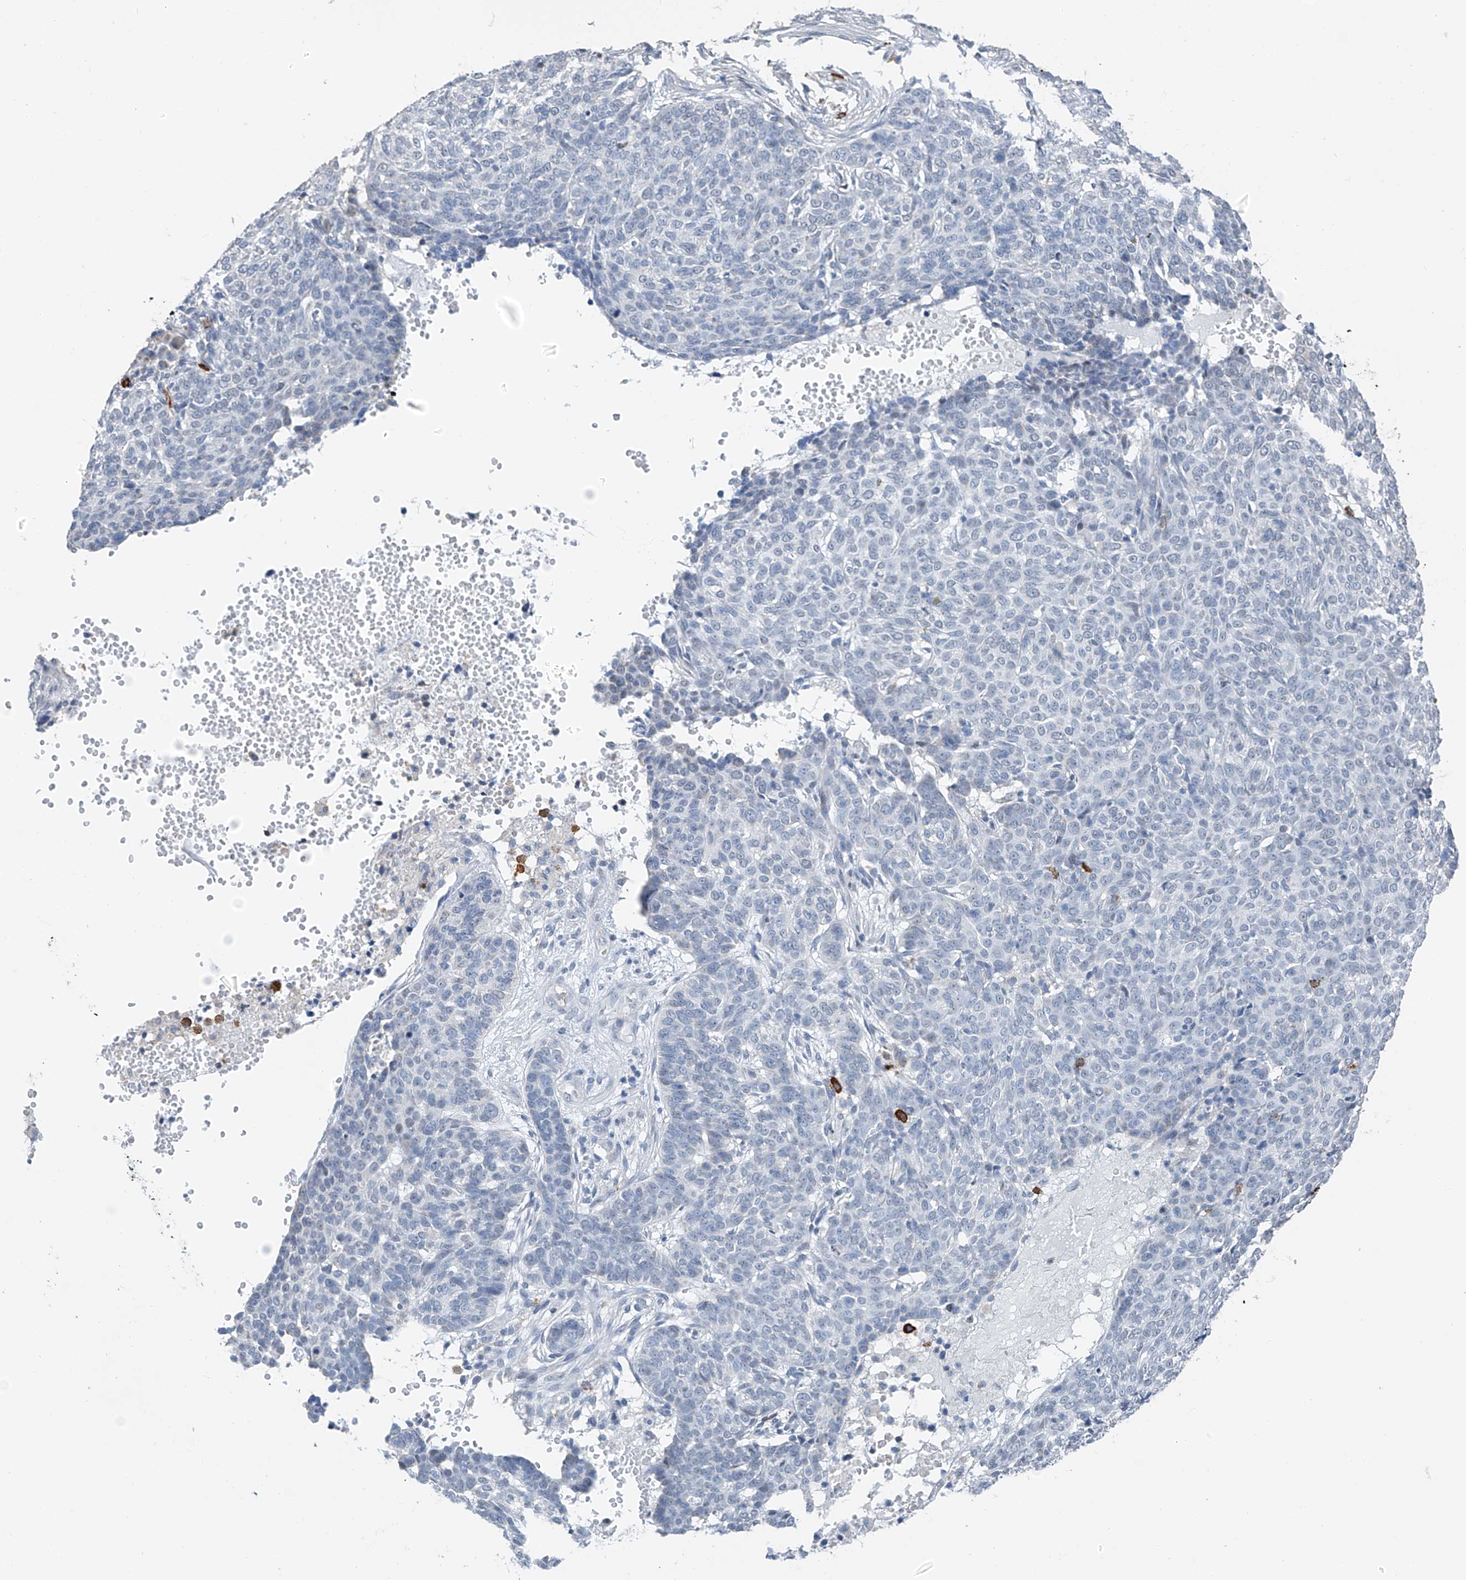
{"staining": {"intensity": "negative", "quantity": "none", "location": "none"}, "tissue": "skin cancer", "cell_type": "Tumor cells", "image_type": "cancer", "snomed": [{"axis": "morphology", "description": "Basal cell carcinoma"}, {"axis": "topography", "description": "Skin"}], "caption": "Skin cancer was stained to show a protein in brown. There is no significant positivity in tumor cells.", "gene": "KLF15", "patient": {"sex": "male", "age": 85}}